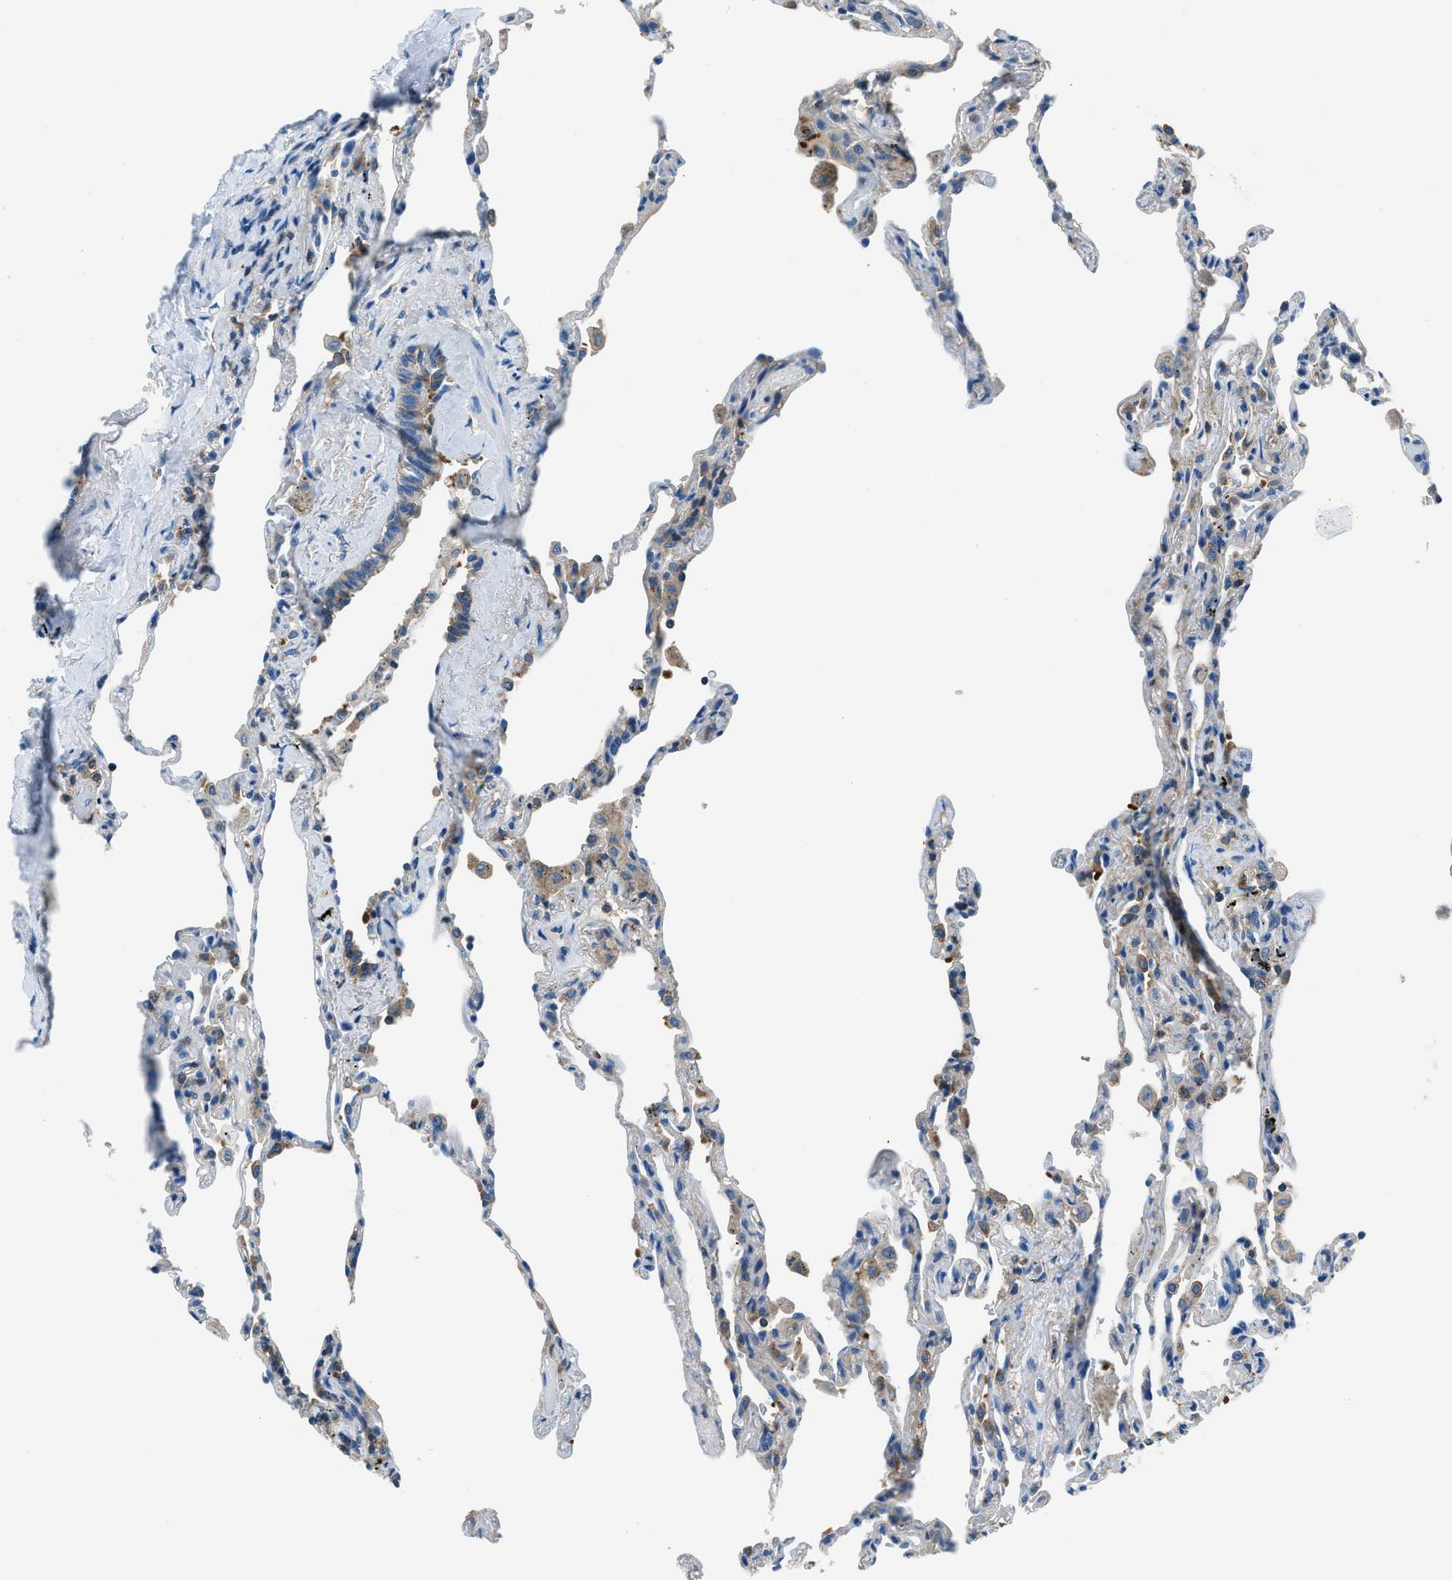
{"staining": {"intensity": "negative", "quantity": "none", "location": "none"}, "tissue": "lung", "cell_type": "Alveolar cells", "image_type": "normal", "snomed": [{"axis": "morphology", "description": "Normal tissue, NOS"}, {"axis": "topography", "description": "Lung"}], "caption": "High magnification brightfield microscopy of normal lung stained with DAB (3,3'-diaminobenzidine) (brown) and counterstained with hematoxylin (blue): alveolar cells show no significant staining. Brightfield microscopy of immunohistochemistry stained with DAB (brown) and hematoxylin (blue), captured at high magnification.", "gene": "SARS1", "patient": {"sex": "male", "age": 59}}